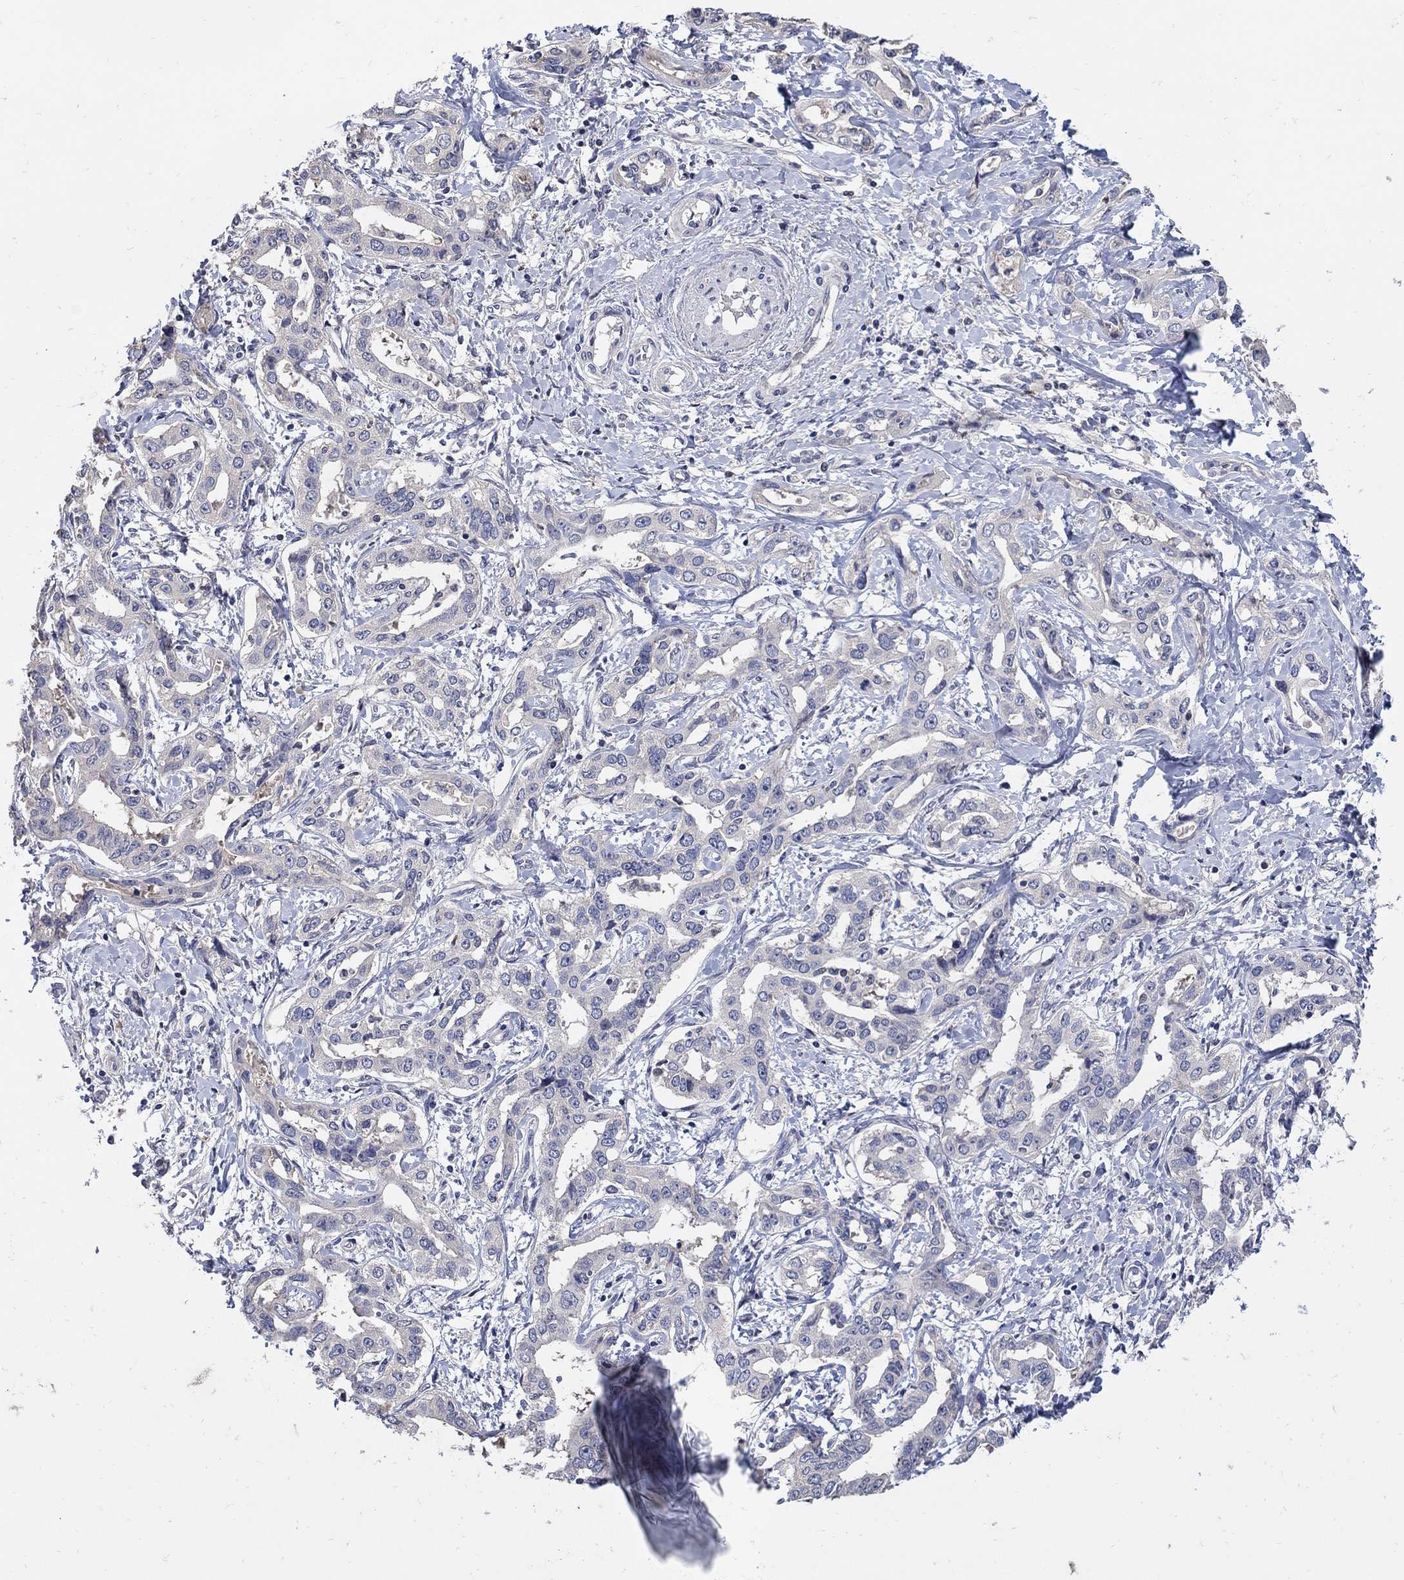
{"staining": {"intensity": "negative", "quantity": "none", "location": "none"}, "tissue": "liver cancer", "cell_type": "Tumor cells", "image_type": "cancer", "snomed": [{"axis": "morphology", "description": "Cholangiocarcinoma"}, {"axis": "topography", "description": "Liver"}], "caption": "The image reveals no staining of tumor cells in liver cancer. (DAB (3,3'-diaminobenzidine) immunohistochemistry visualized using brightfield microscopy, high magnification).", "gene": "CETN1", "patient": {"sex": "male", "age": 59}}